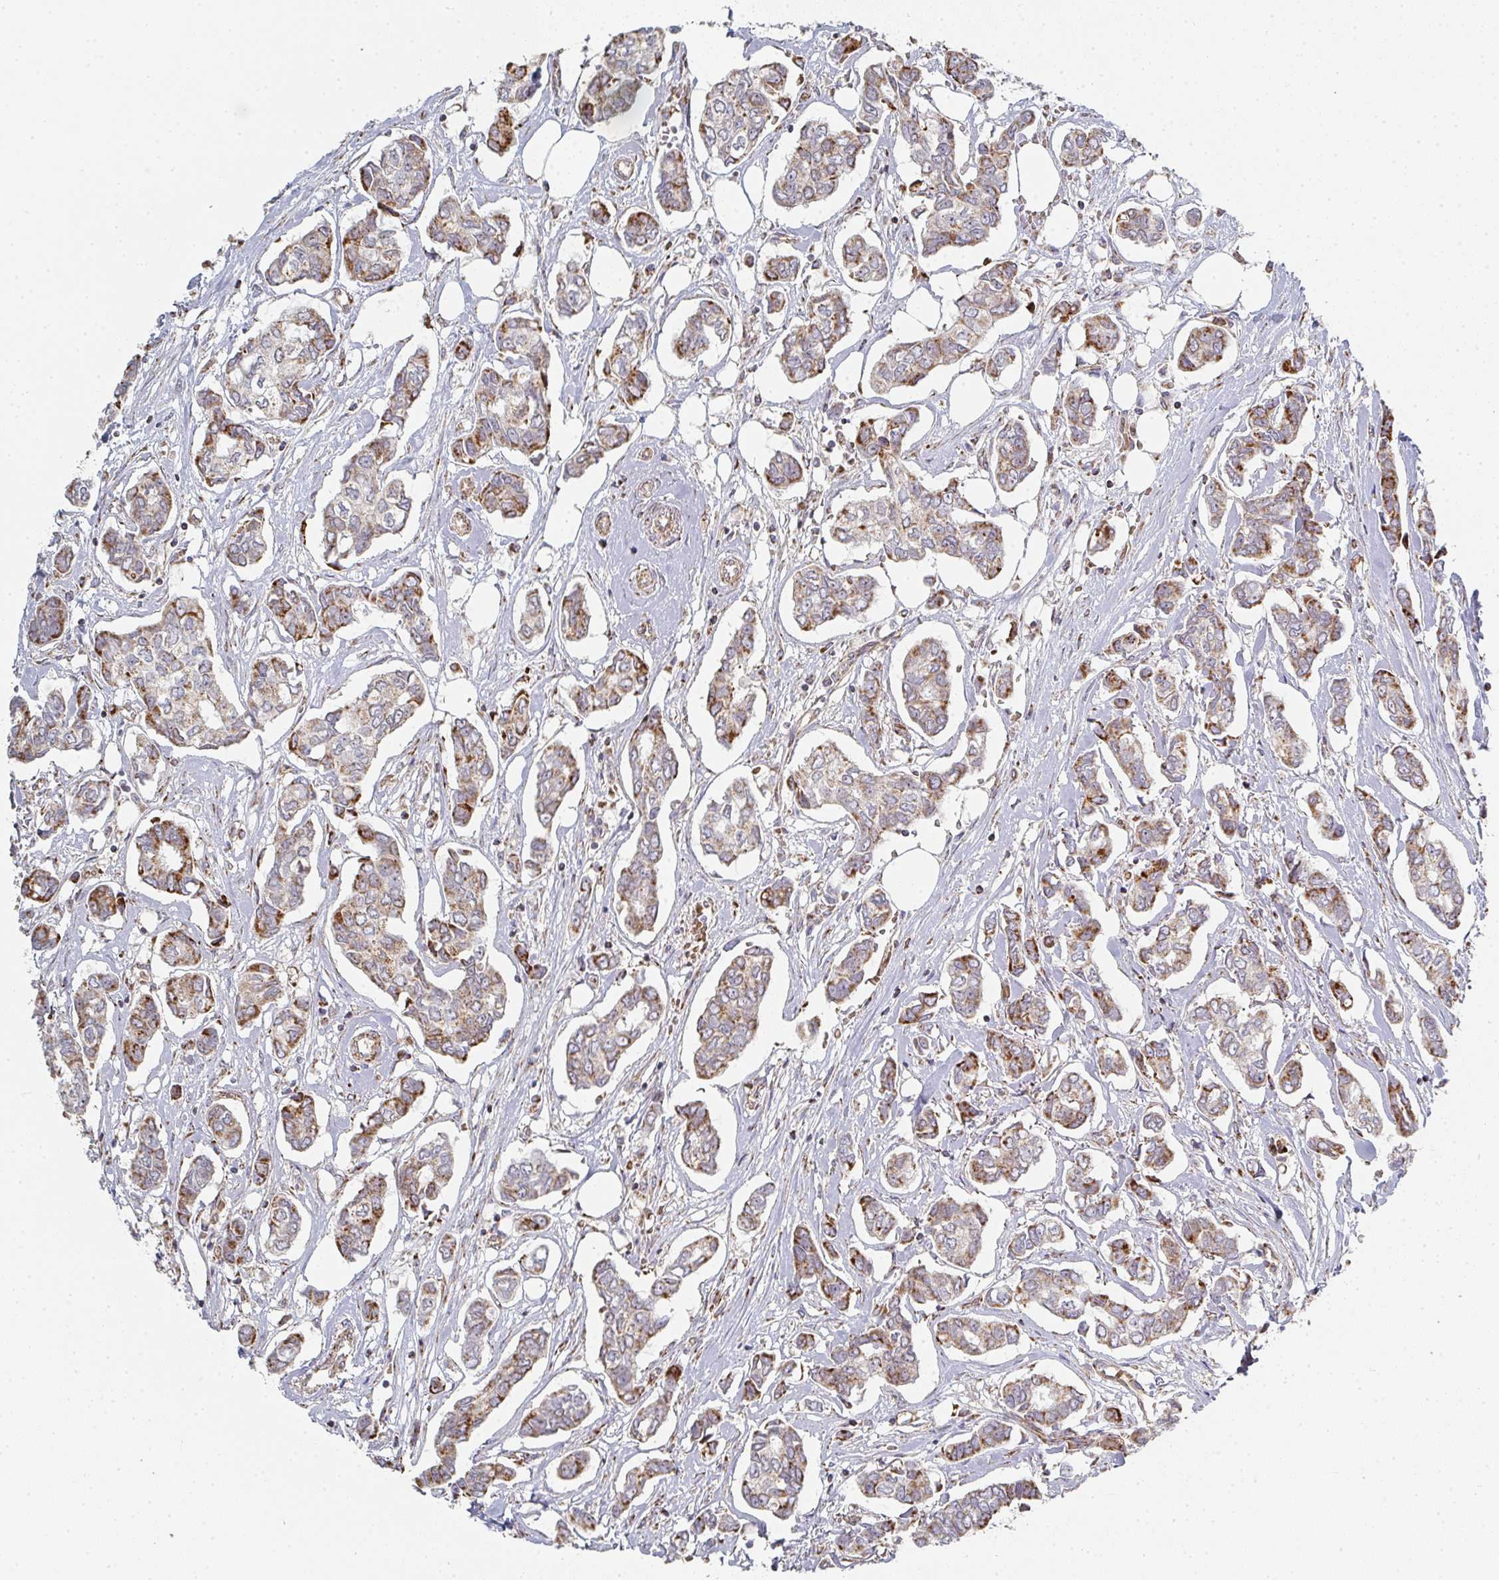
{"staining": {"intensity": "moderate", "quantity": "25%-75%", "location": "cytoplasmic/membranous"}, "tissue": "breast cancer", "cell_type": "Tumor cells", "image_type": "cancer", "snomed": [{"axis": "morphology", "description": "Duct carcinoma"}, {"axis": "topography", "description": "Breast"}], "caption": "There is medium levels of moderate cytoplasmic/membranous expression in tumor cells of breast intraductal carcinoma, as demonstrated by immunohistochemical staining (brown color).", "gene": "ZNF526", "patient": {"sex": "female", "age": 73}}